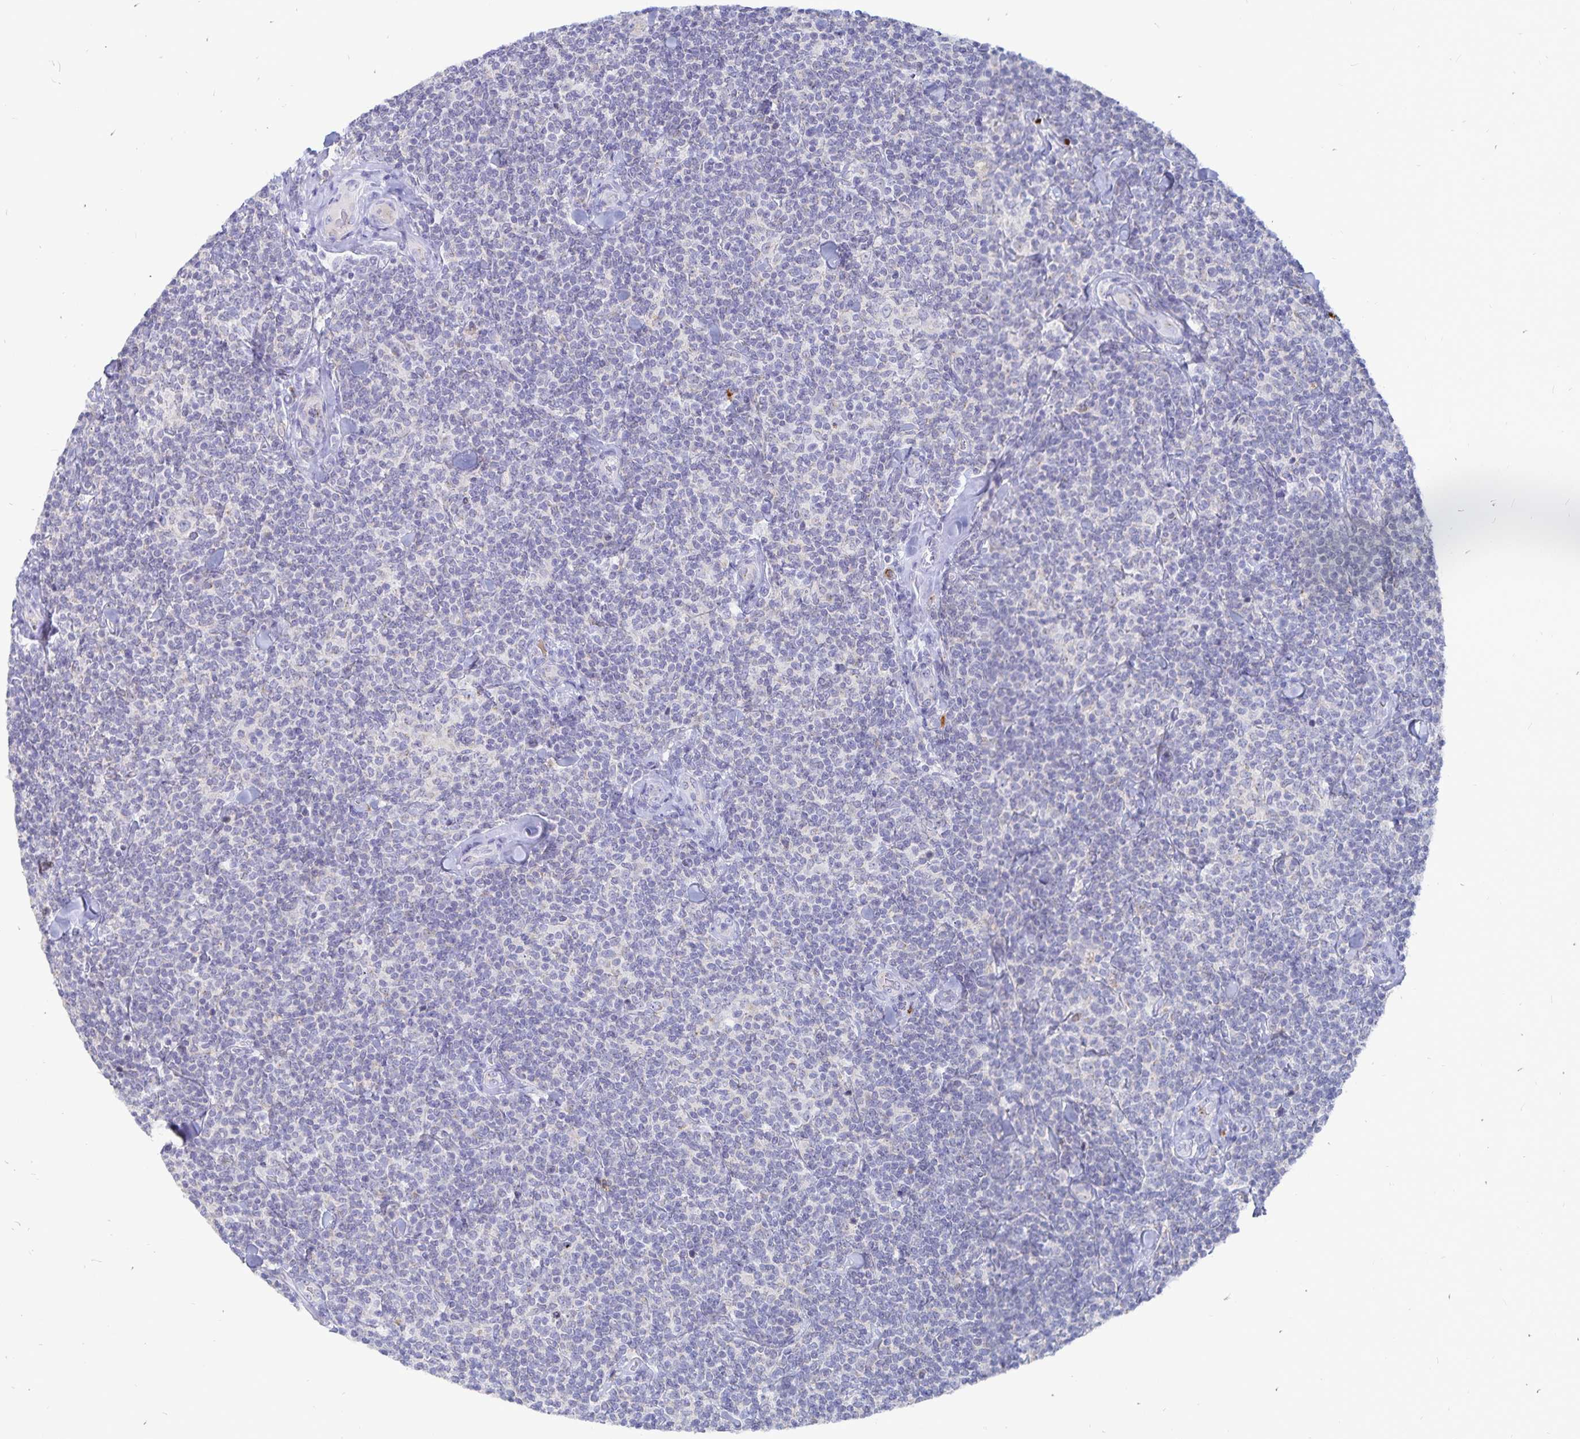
{"staining": {"intensity": "negative", "quantity": "none", "location": "none"}, "tissue": "lymphoma", "cell_type": "Tumor cells", "image_type": "cancer", "snomed": [{"axis": "morphology", "description": "Malignant lymphoma, non-Hodgkin's type, Low grade"}, {"axis": "topography", "description": "Lymph node"}], "caption": "The immunohistochemistry micrograph has no significant expression in tumor cells of lymphoma tissue. Brightfield microscopy of immunohistochemistry (IHC) stained with DAB (3,3'-diaminobenzidine) (brown) and hematoxylin (blue), captured at high magnification.", "gene": "PKHD1", "patient": {"sex": "female", "age": 56}}